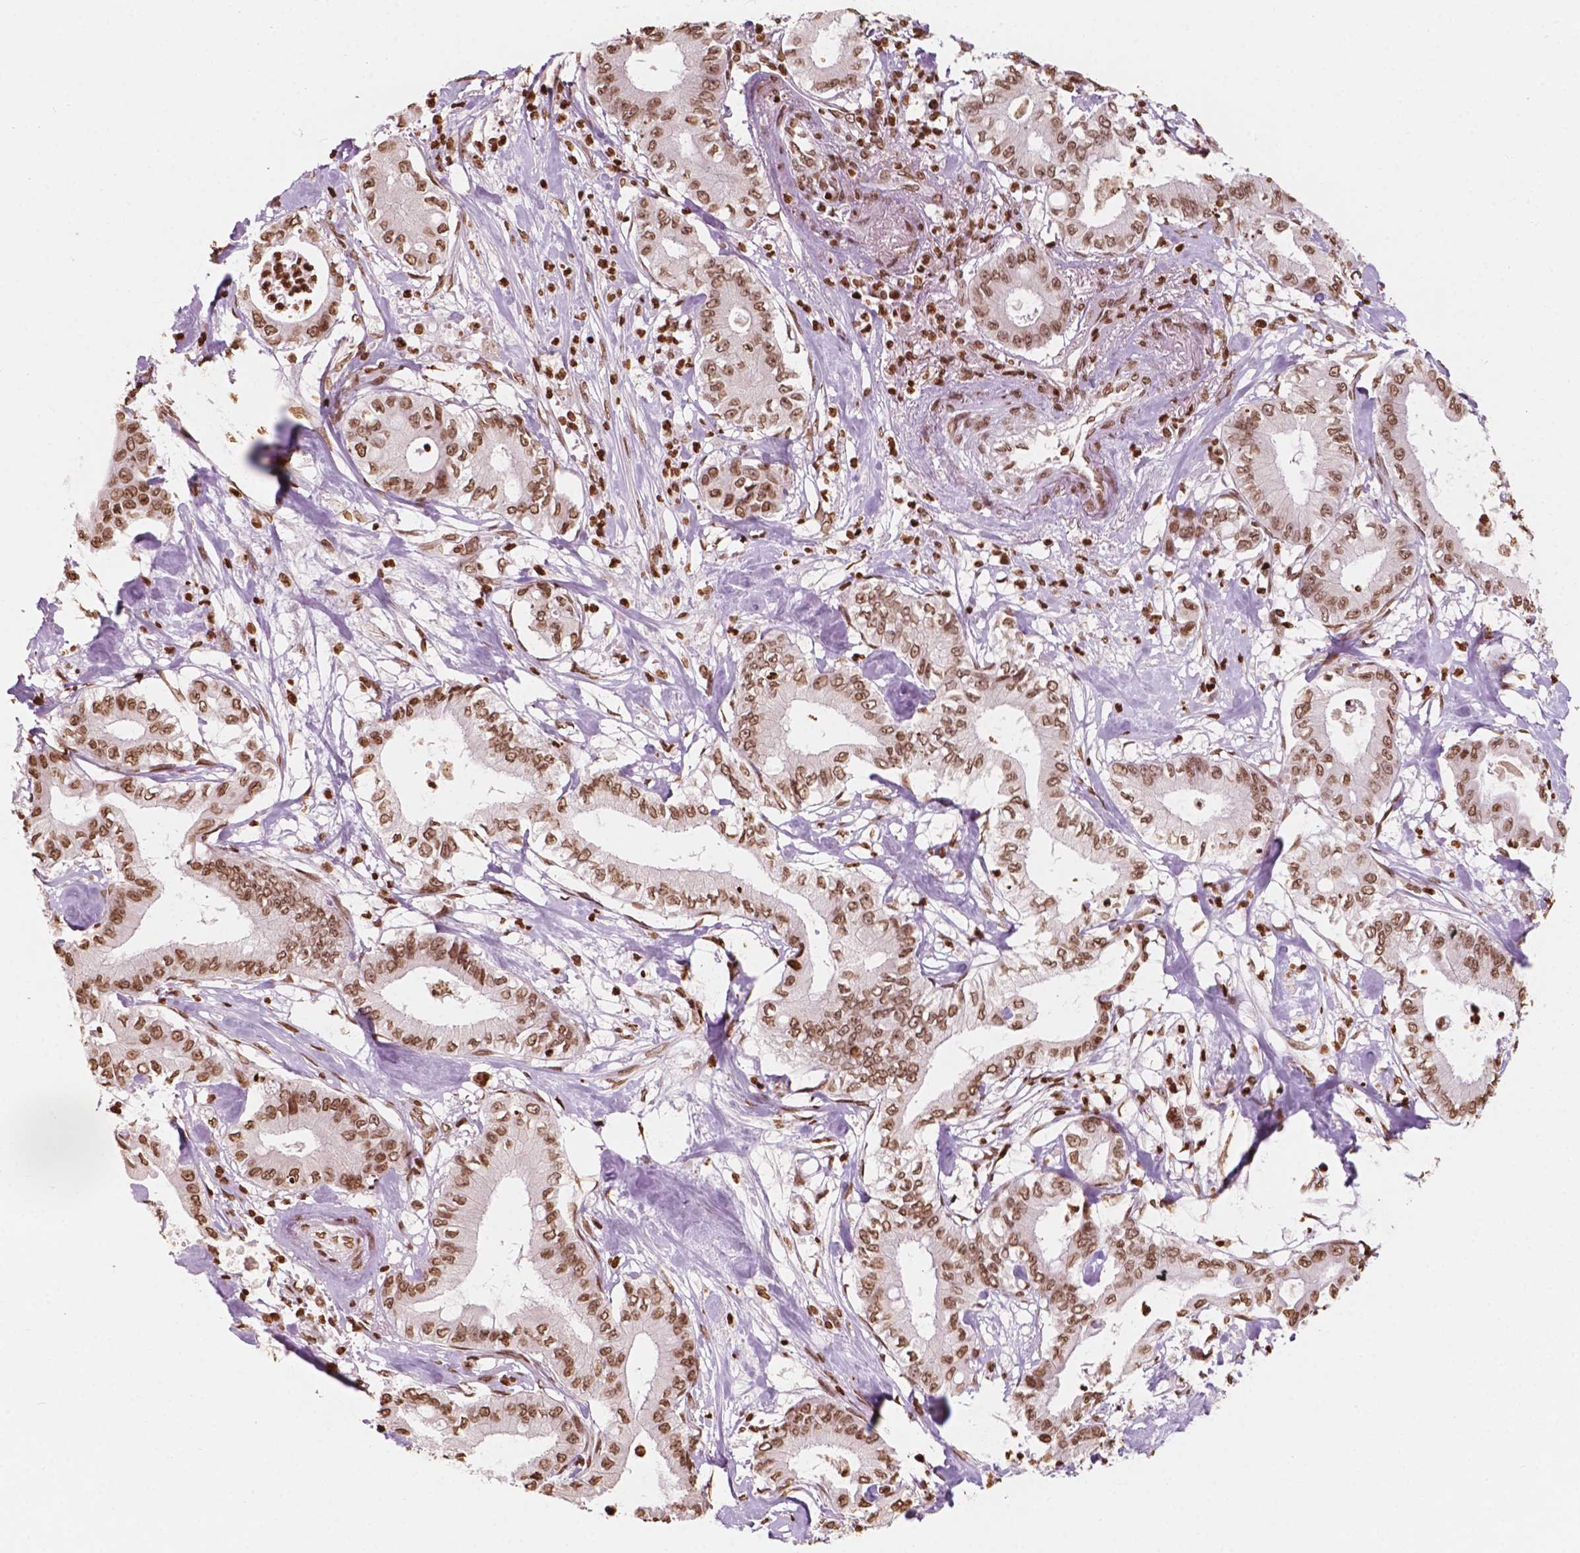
{"staining": {"intensity": "moderate", "quantity": ">75%", "location": "nuclear"}, "tissue": "pancreatic cancer", "cell_type": "Tumor cells", "image_type": "cancer", "snomed": [{"axis": "morphology", "description": "Adenocarcinoma, NOS"}, {"axis": "topography", "description": "Pancreas"}], "caption": "Pancreatic cancer (adenocarcinoma) stained for a protein exhibits moderate nuclear positivity in tumor cells.", "gene": "H3C7", "patient": {"sex": "male", "age": 71}}